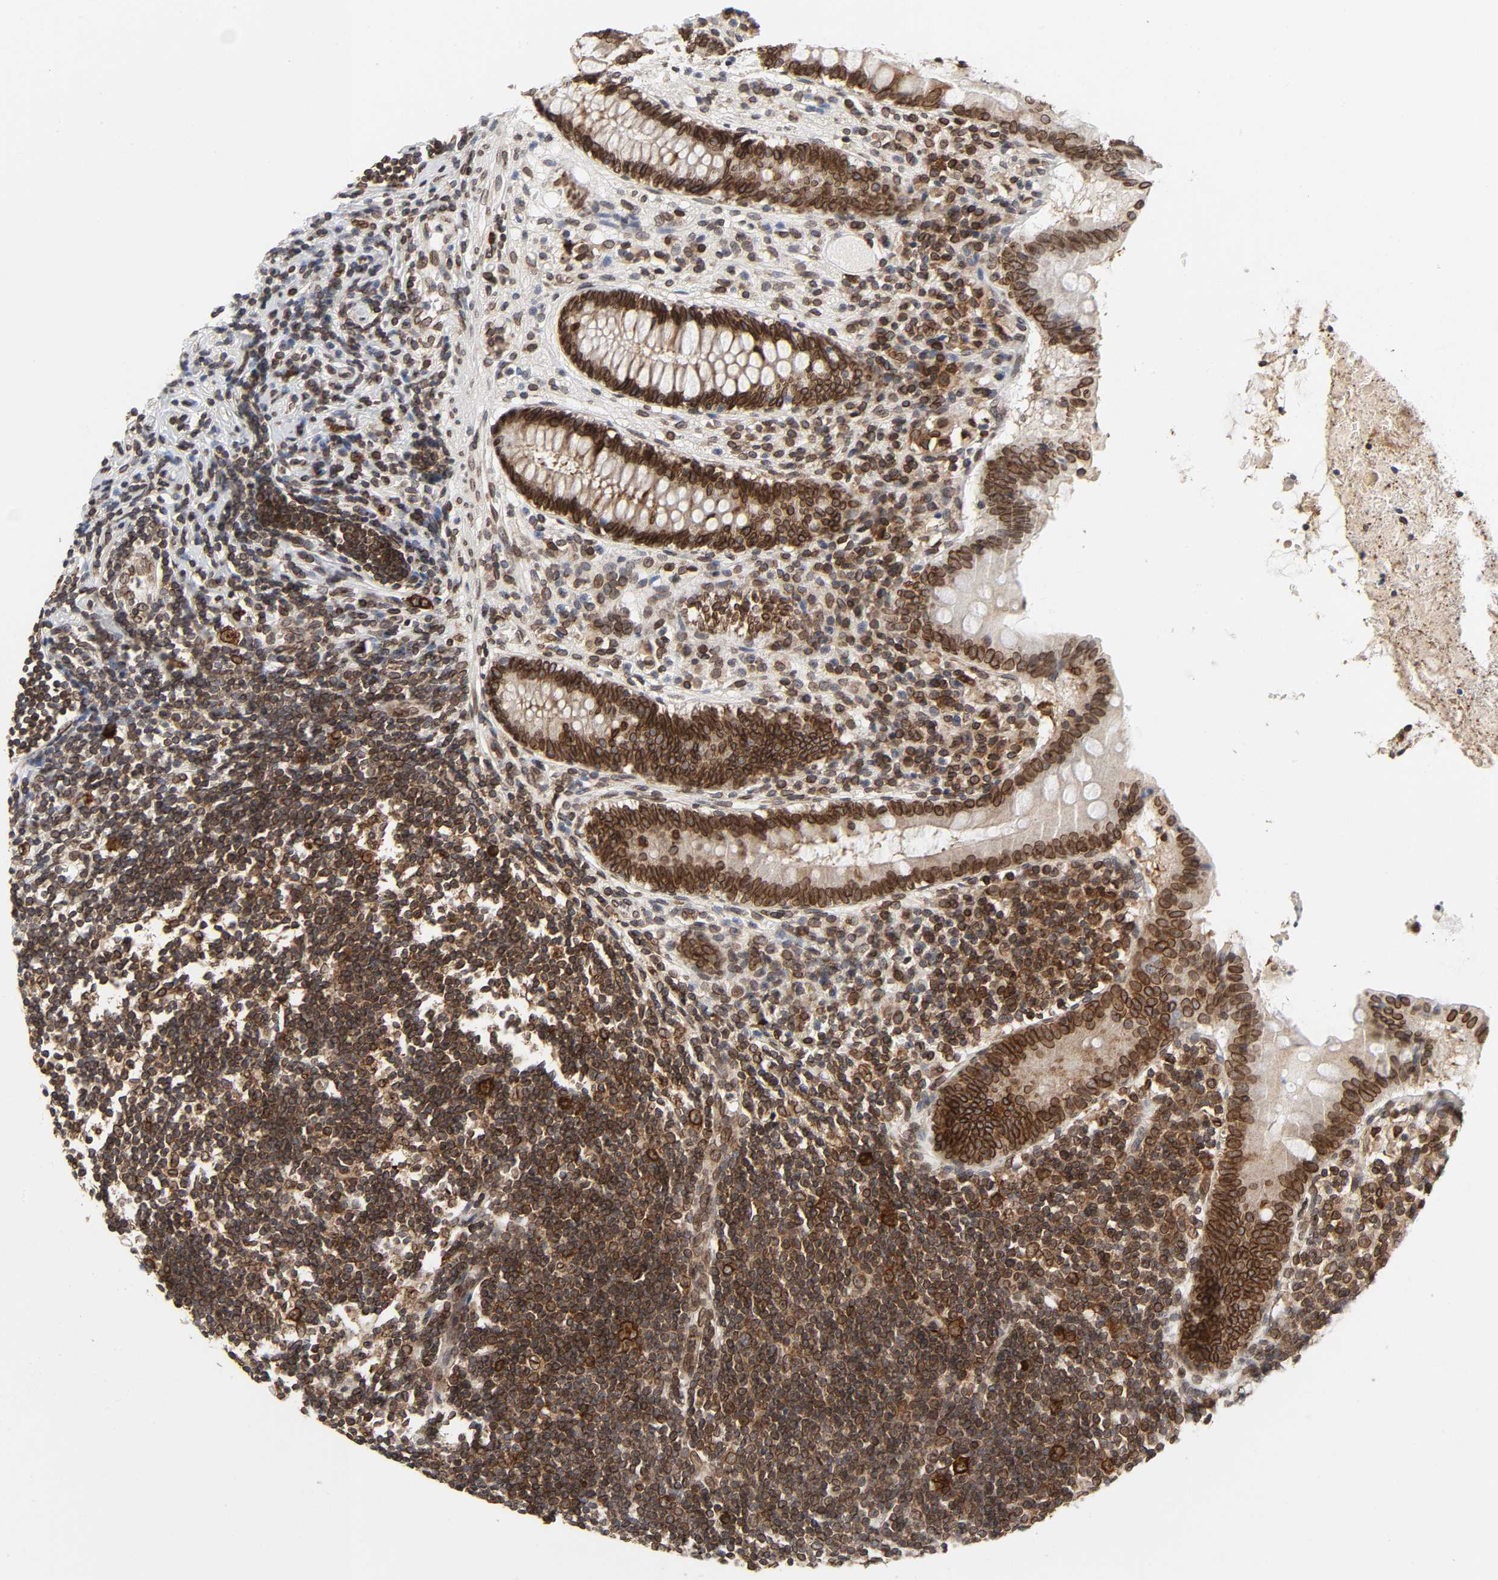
{"staining": {"intensity": "strong", "quantity": ">75%", "location": "cytoplasmic/membranous,nuclear"}, "tissue": "appendix", "cell_type": "Glandular cells", "image_type": "normal", "snomed": [{"axis": "morphology", "description": "Normal tissue, NOS"}, {"axis": "topography", "description": "Appendix"}], "caption": "DAB (3,3'-diaminobenzidine) immunohistochemical staining of benign appendix displays strong cytoplasmic/membranous,nuclear protein expression in approximately >75% of glandular cells. (DAB (3,3'-diaminobenzidine) IHC, brown staining for protein, blue staining for nuclei).", "gene": "RANGAP1", "patient": {"sex": "female", "age": 50}}